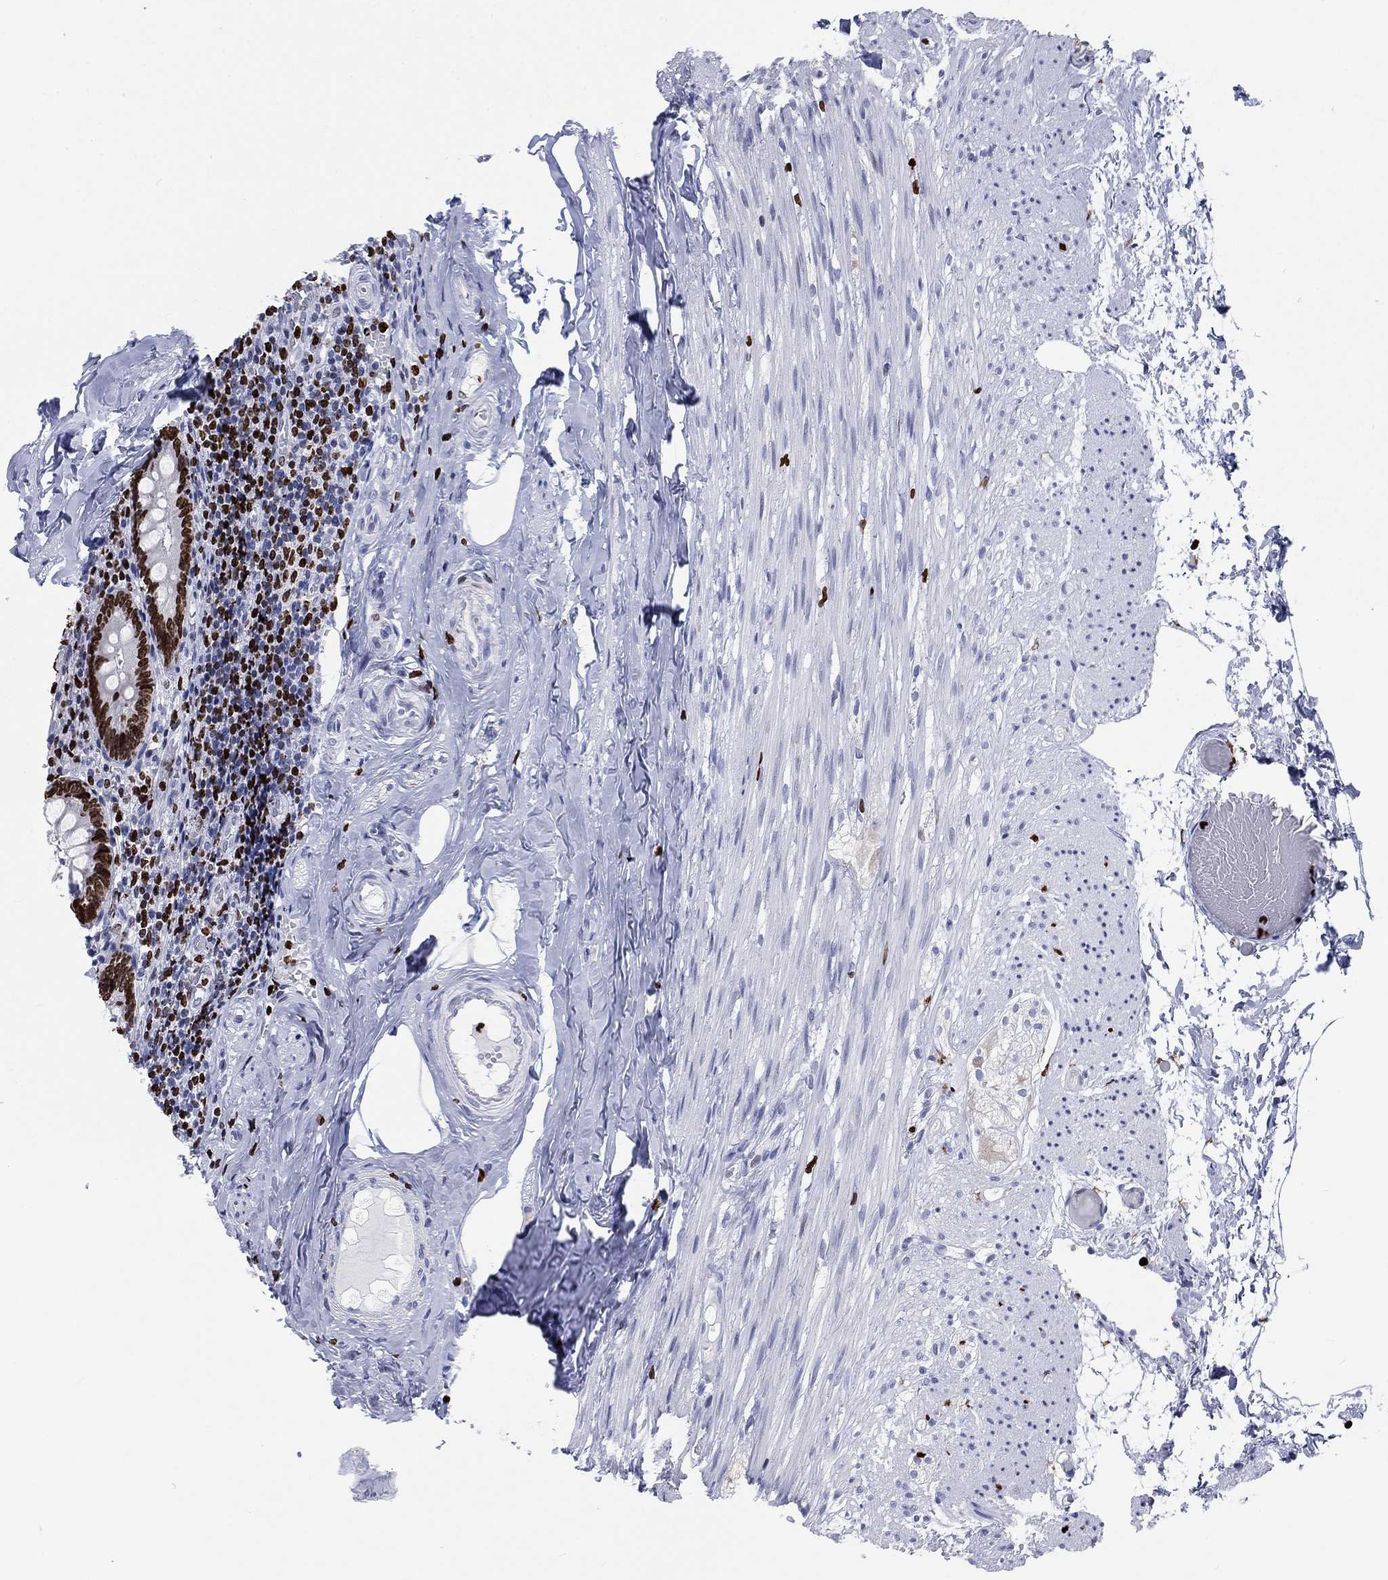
{"staining": {"intensity": "strong", "quantity": ">75%", "location": "nuclear"}, "tissue": "appendix", "cell_type": "Glandular cells", "image_type": "normal", "snomed": [{"axis": "morphology", "description": "Normal tissue, NOS"}, {"axis": "topography", "description": "Appendix"}], "caption": "Immunohistochemical staining of normal appendix reveals strong nuclear protein expression in about >75% of glandular cells. (IHC, brightfield microscopy, high magnification).", "gene": "H1", "patient": {"sex": "female", "age": 23}}